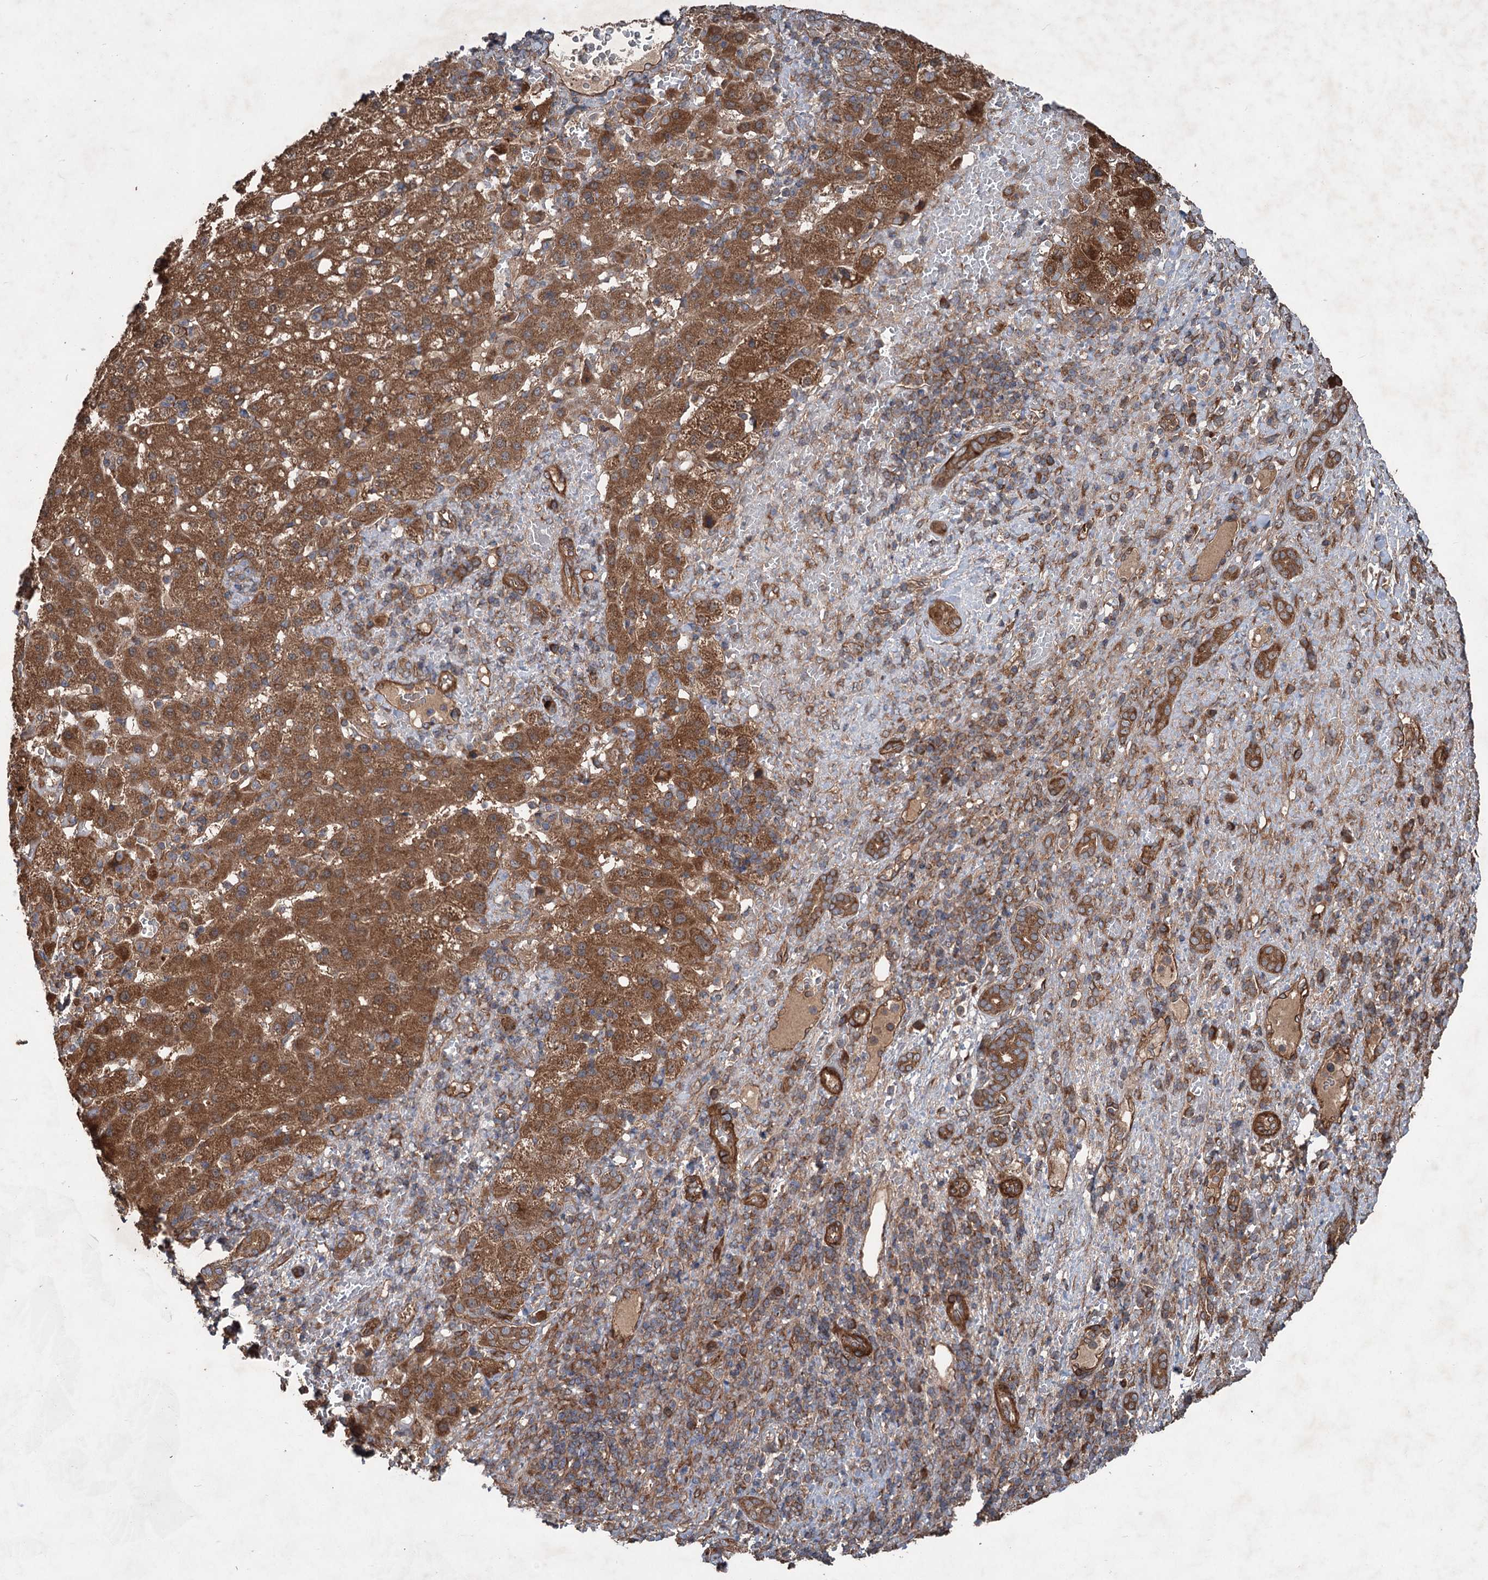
{"staining": {"intensity": "strong", "quantity": ">75%", "location": "cytoplasmic/membranous"}, "tissue": "liver cancer", "cell_type": "Tumor cells", "image_type": "cancer", "snomed": [{"axis": "morphology", "description": "Normal tissue, NOS"}, {"axis": "morphology", "description": "Carcinoma, Hepatocellular, NOS"}, {"axis": "topography", "description": "Liver"}], "caption": "Strong cytoplasmic/membranous staining for a protein is present in about >75% of tumor cells of liver hepatocellular carcinoma using IHC.", "gene": "RNF214", "patient": {"sex": "male", "age": 57}}